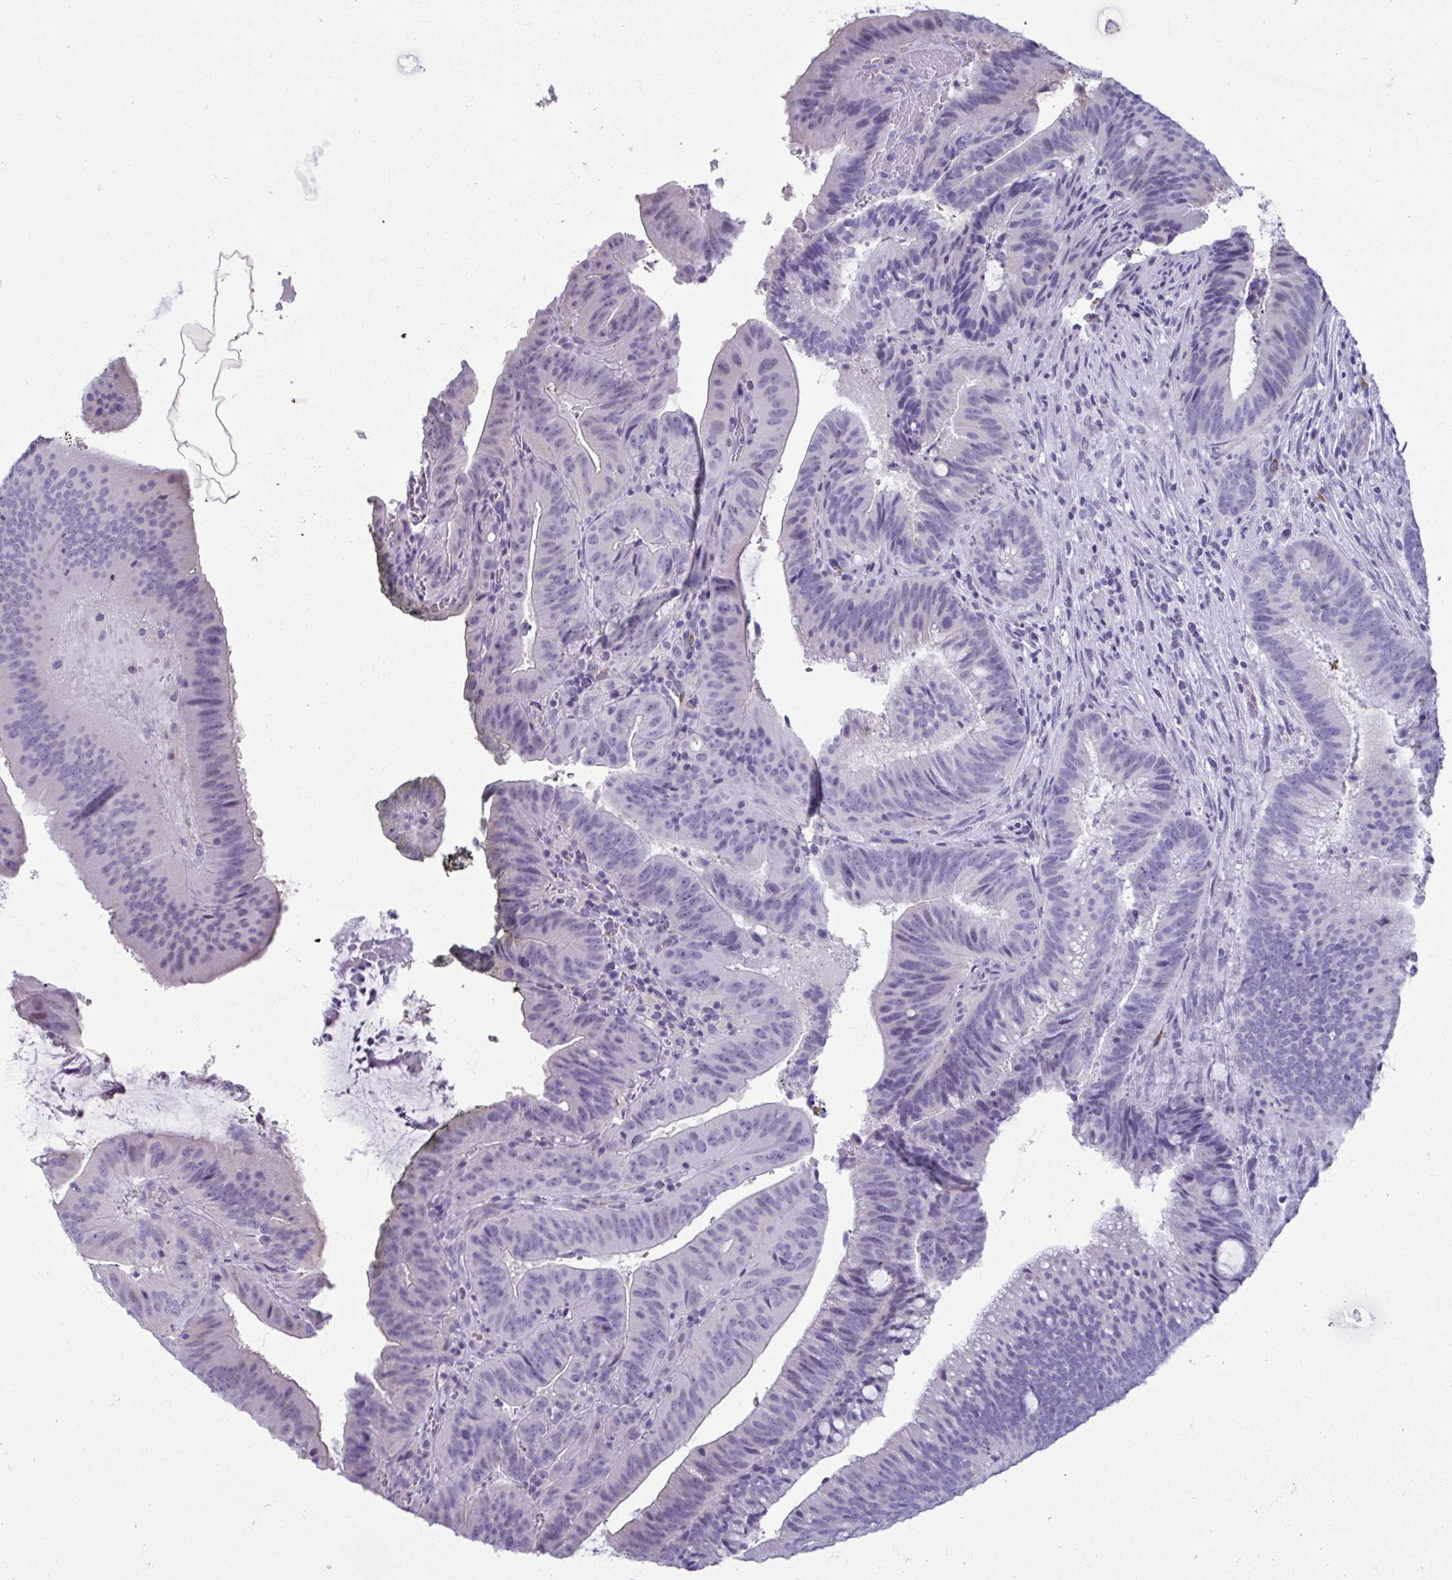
{"staining": {"intensity": "negative", "quantity": "none", "location": "none"}, "tissue": "colorectal cancer", "cell_type": "Tumor cells", "image_type": "cancer", "snomed": [{"axis": "morphology", "description": "Adenocarcinoma, NOS"}, {"axis": "topography", "description": "Colon"}], "caption": "This is a micrograph of immunohistochemistry staining of colorectal cancer (adenocarcinoma), which shows no positivity in tumor cells. (DAB immunohistochemistry, high magnification).", "gene": "SERPINI1", "patient": {"sex": "female", "age": 43}}